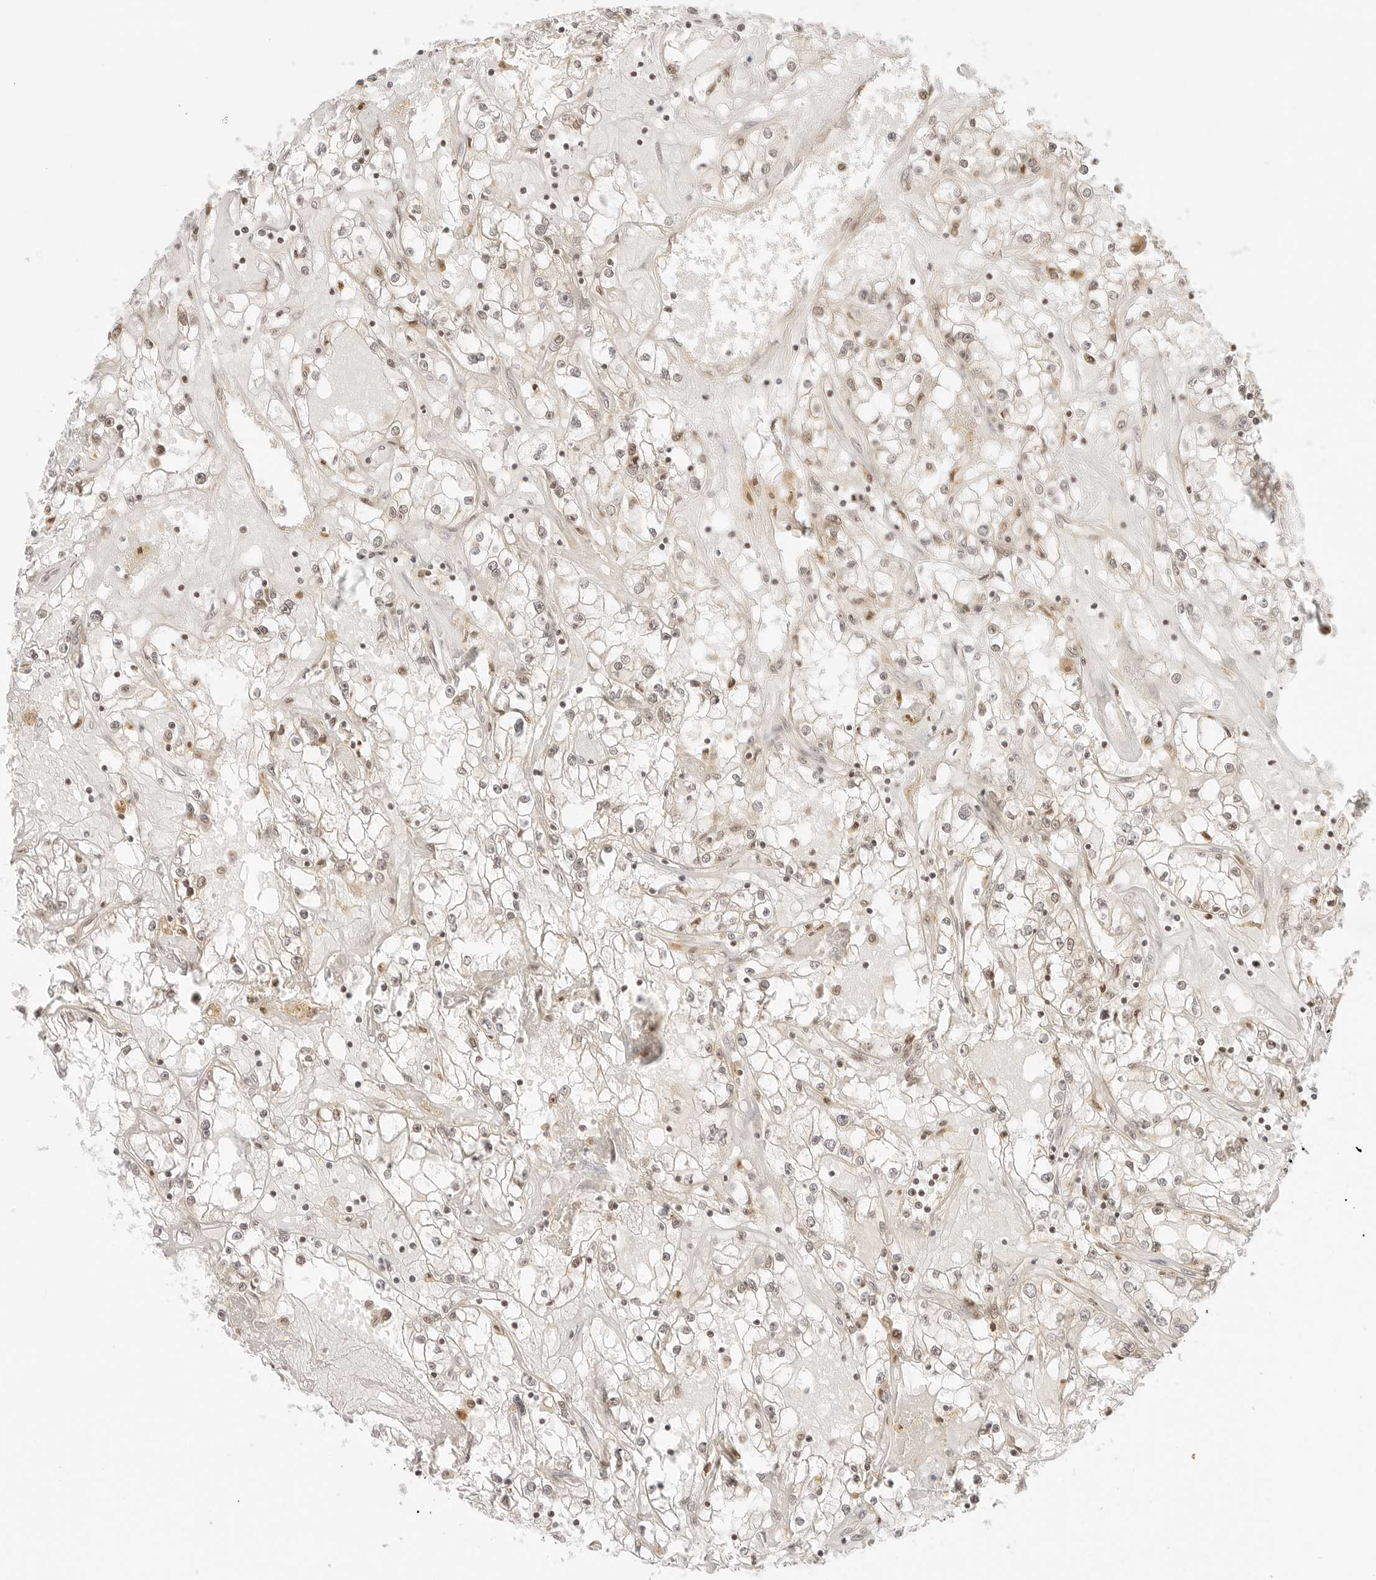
{"staining": {"intensity": "weak", "quantity": "<25%", "location": "cytoplasmic/membranous,nuclear"}, "tissue": "renal cancer", "cell_type": "Tumor cells", "image_type": "cancer", "snomed": [{"axis": "morphology", "description": "Adenocarcinoma, NOS"}, {"axis": "topography", "description": "Kidney"}], "caption": "Protein analysis of renal cancer (adenocarcinoma) displays no significant positivity in tumor cells.", "gene": "RPS6KL1", "patient": {"sex": "male", "age": 56}}